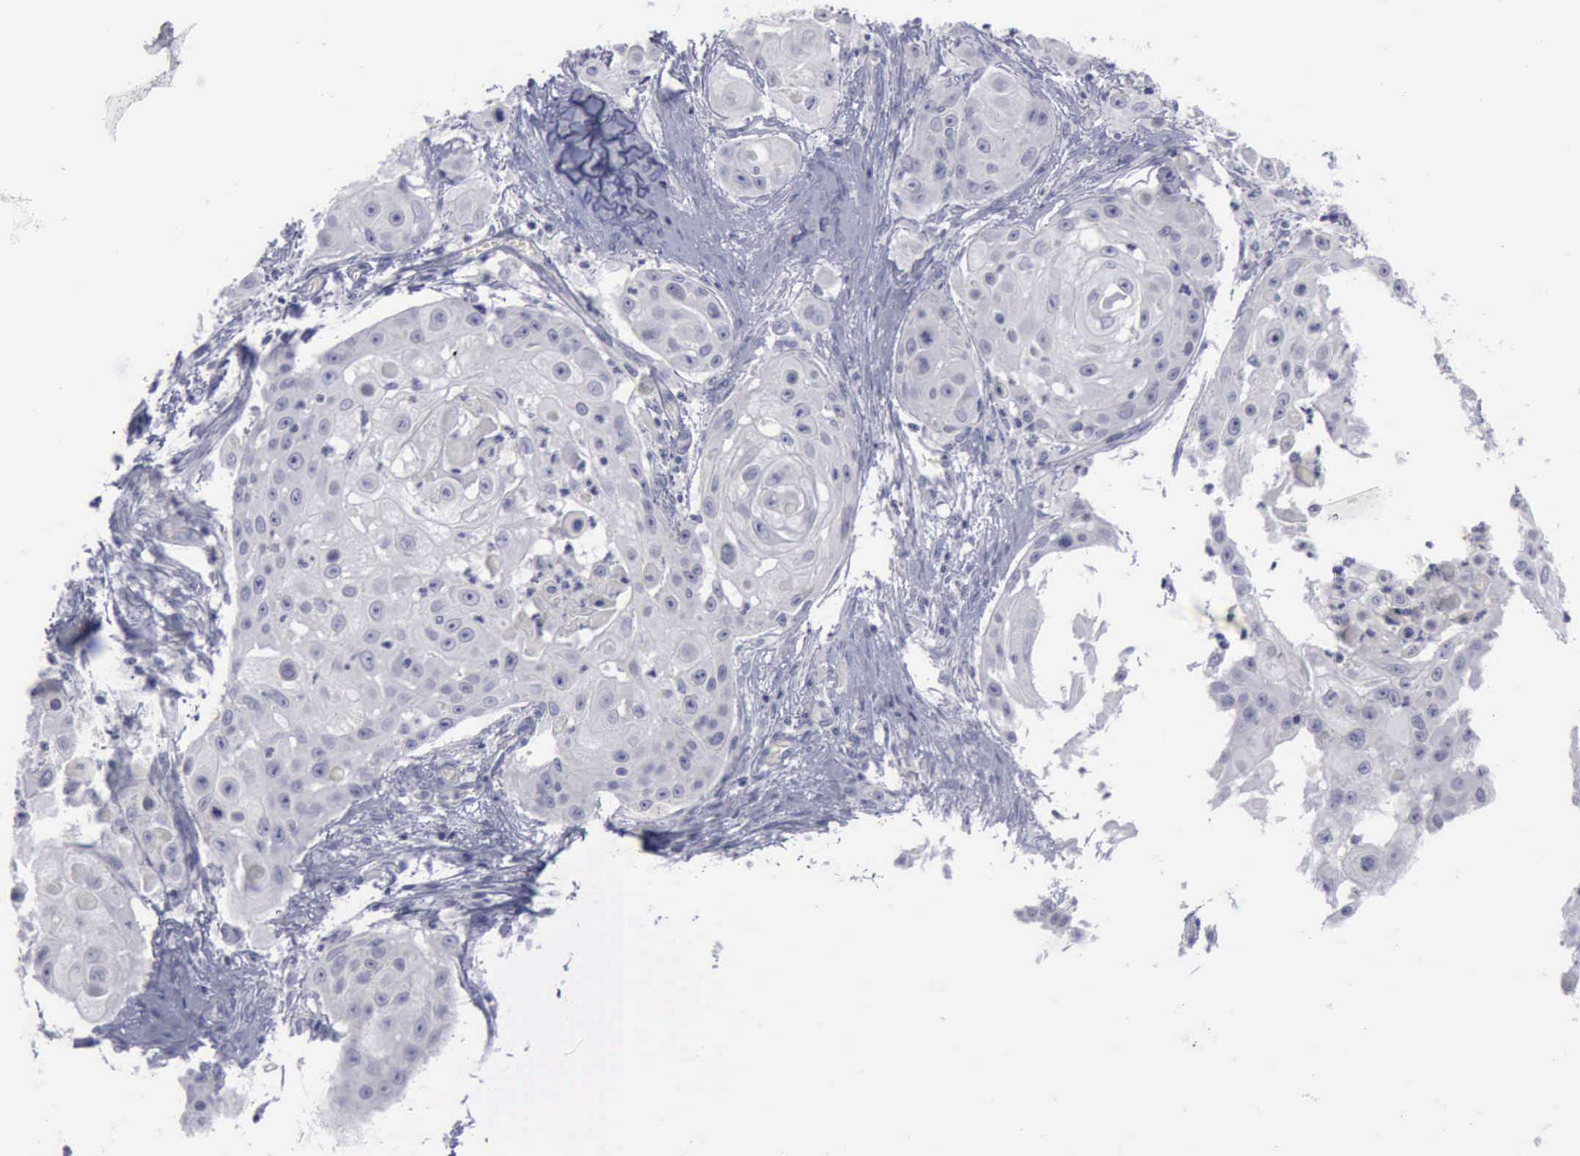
{"staining": {"intensity": "negative", "quantity": "none", "location": "none"}, "tissue": "skin cancer", "cell_type": "Tumor cells", "image_type": "cancer", "snomed": [{"axis": "morphology", "description": "Squamous cell carcinoma, NOS"}, {"axis": "topography", "description": "Skin"}], "caption": "Tumor cells show no significant protein expression in skin cancer (squamous cell carcinoma).", "gene": "CDH2", "patient": {"sex": "female", "age": 57}}